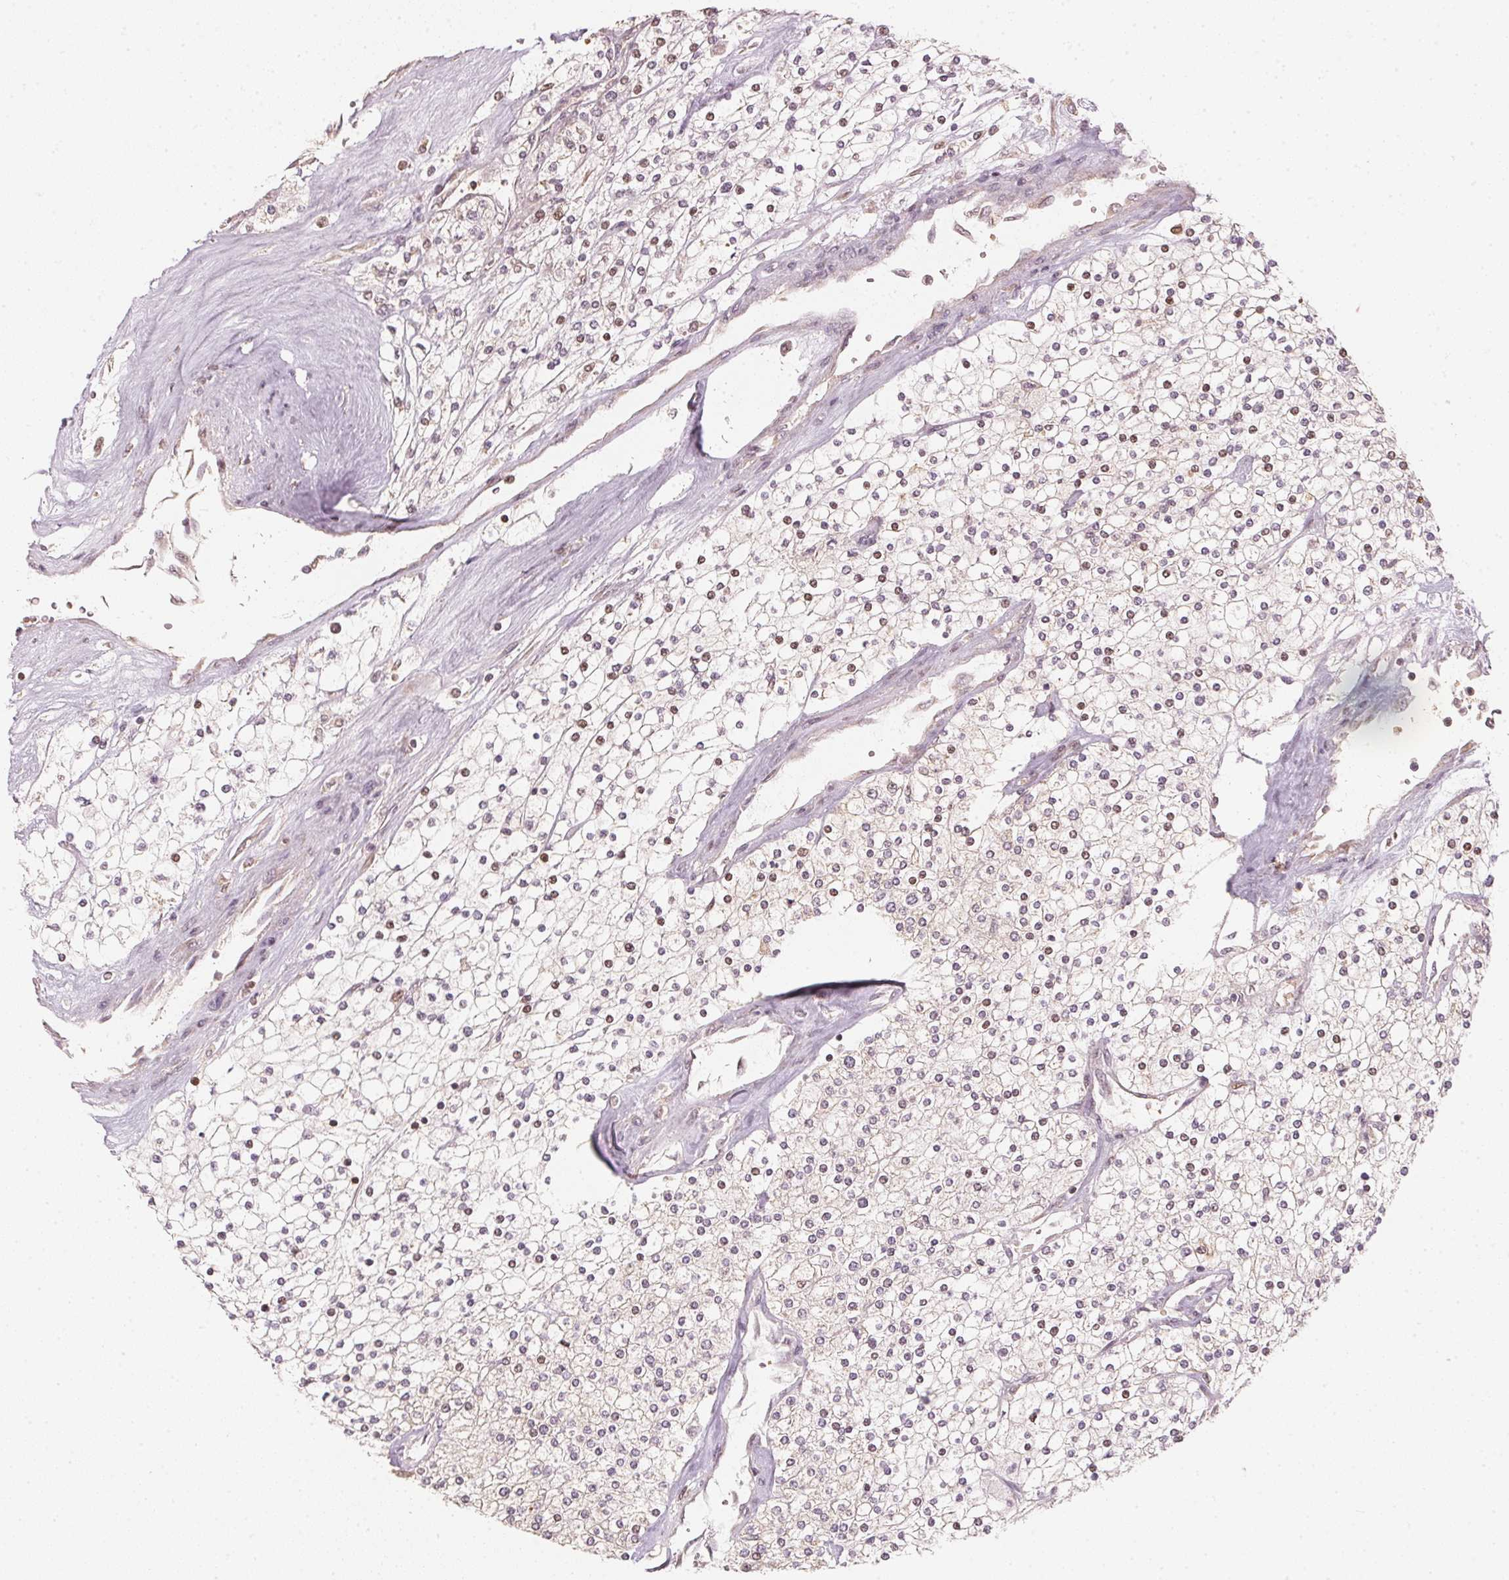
{"staining": {"intensity": "weak", "quantity": "<25%", "location": "nuclear"}, "tissue": "renal cancer", "cell_type": "Tumor cells", "image_type": "cancer", "snomed": [{"axis": "morphology", "description": "Adenocarcinoma, NOS"}, {"axis": "topography", "description": "Kidney"}], "caption": "Tumor cells show no significant protein expression in renal cancer (adenocarcinoma).", "gene": "UBE2L3", "patient": {"sex": "male", "age": 80}}